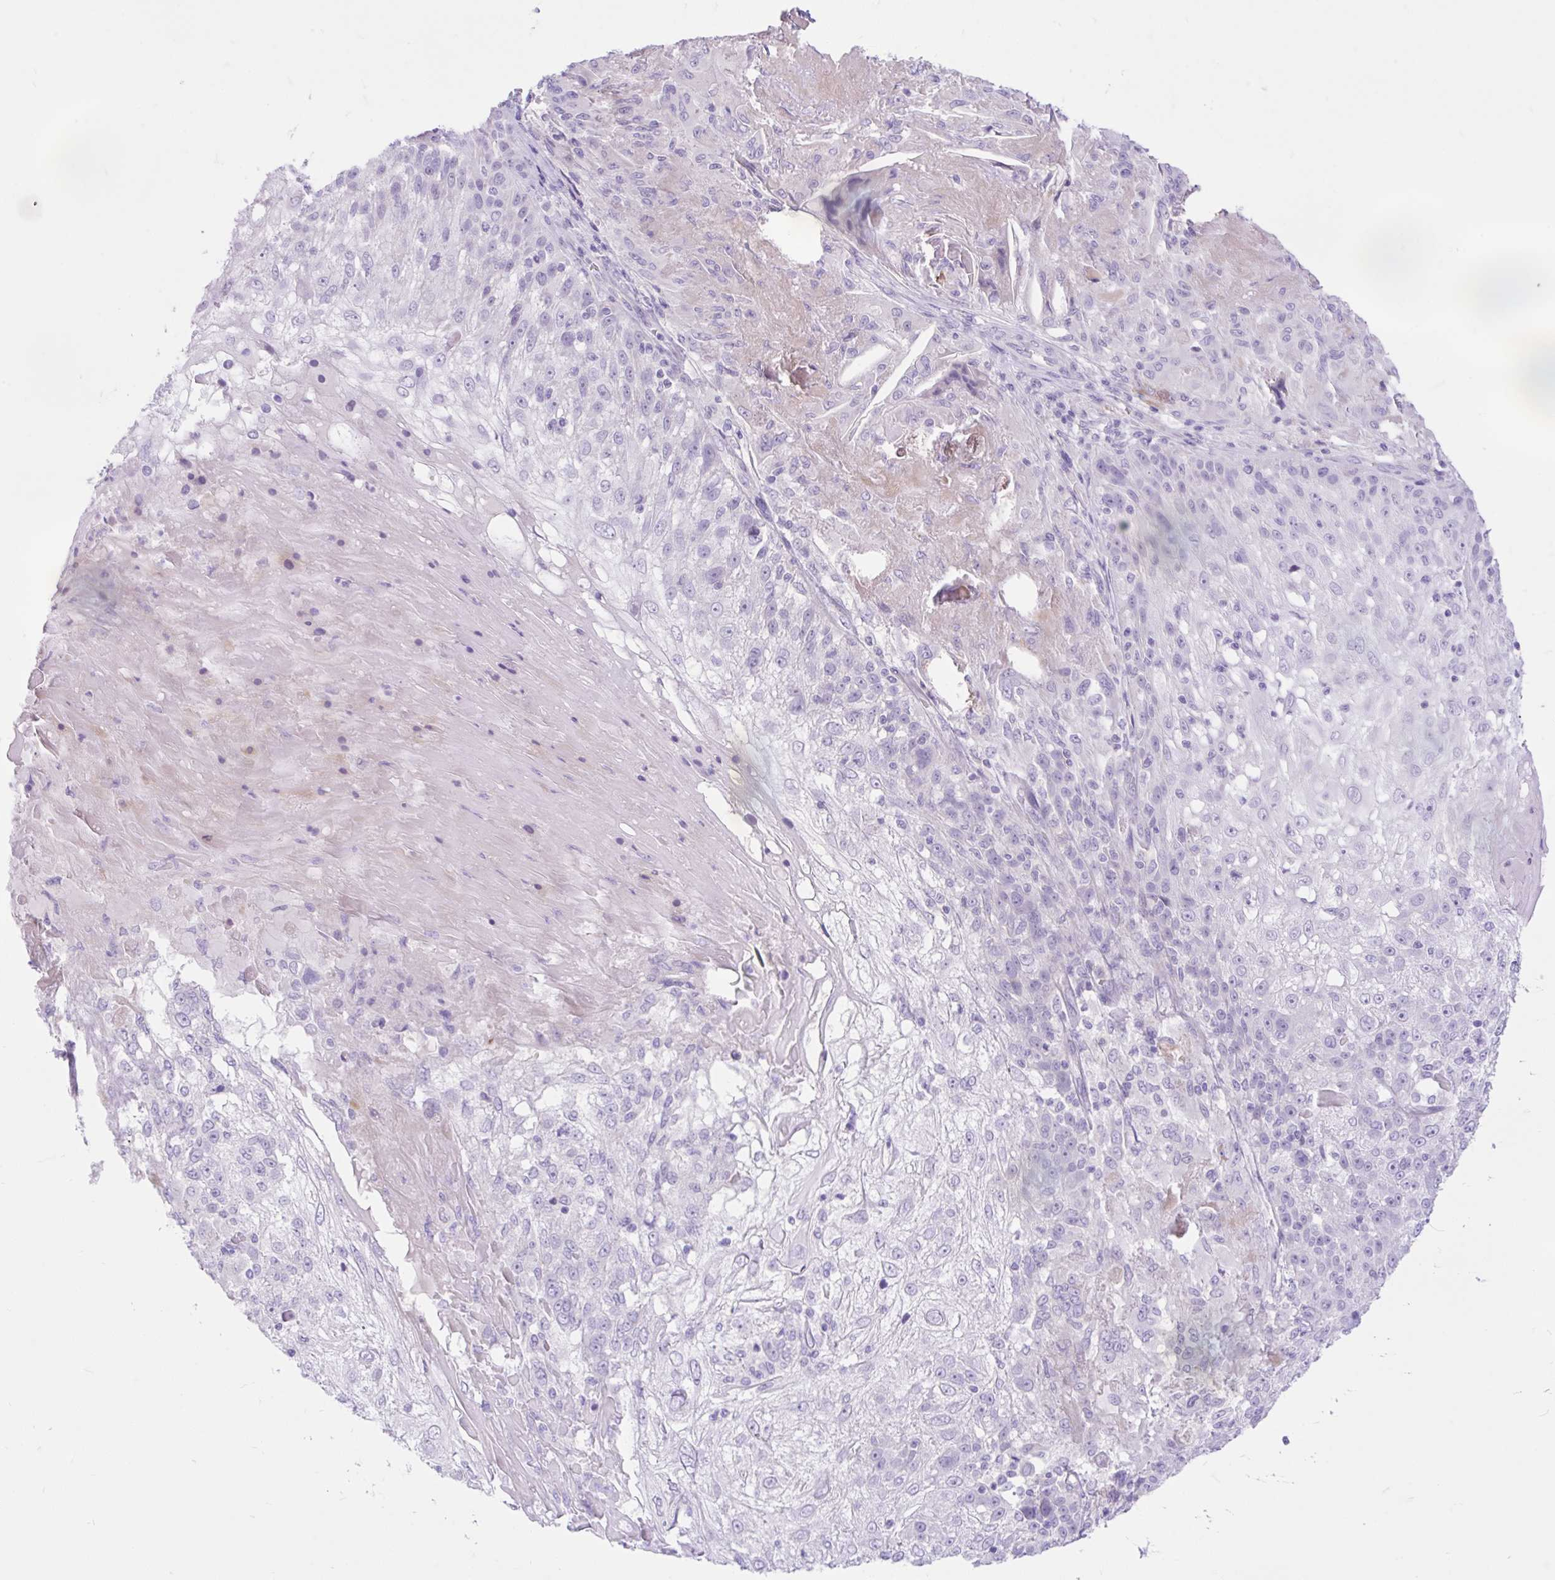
{"staining": {"intensity": "negative", "quantity": "none", "location": "none"}, "tissue": "skin cancer", "cell_type": "Tumor cells", "image_type": "cancer", "snomed": [{"axis": "morphology", "description": "Normal tissue, NOS"}, {"axis": "morphology", "description": "Squamous cell carcinoma, NOS"}, {"axis": "topography", "description": "Skin"}], "caption": "Protein analysis of skin cancer reveals no significant positivity in tumor cells.", "gene": "ZNF101", "patient": {"sex": "female", "age": 83}}